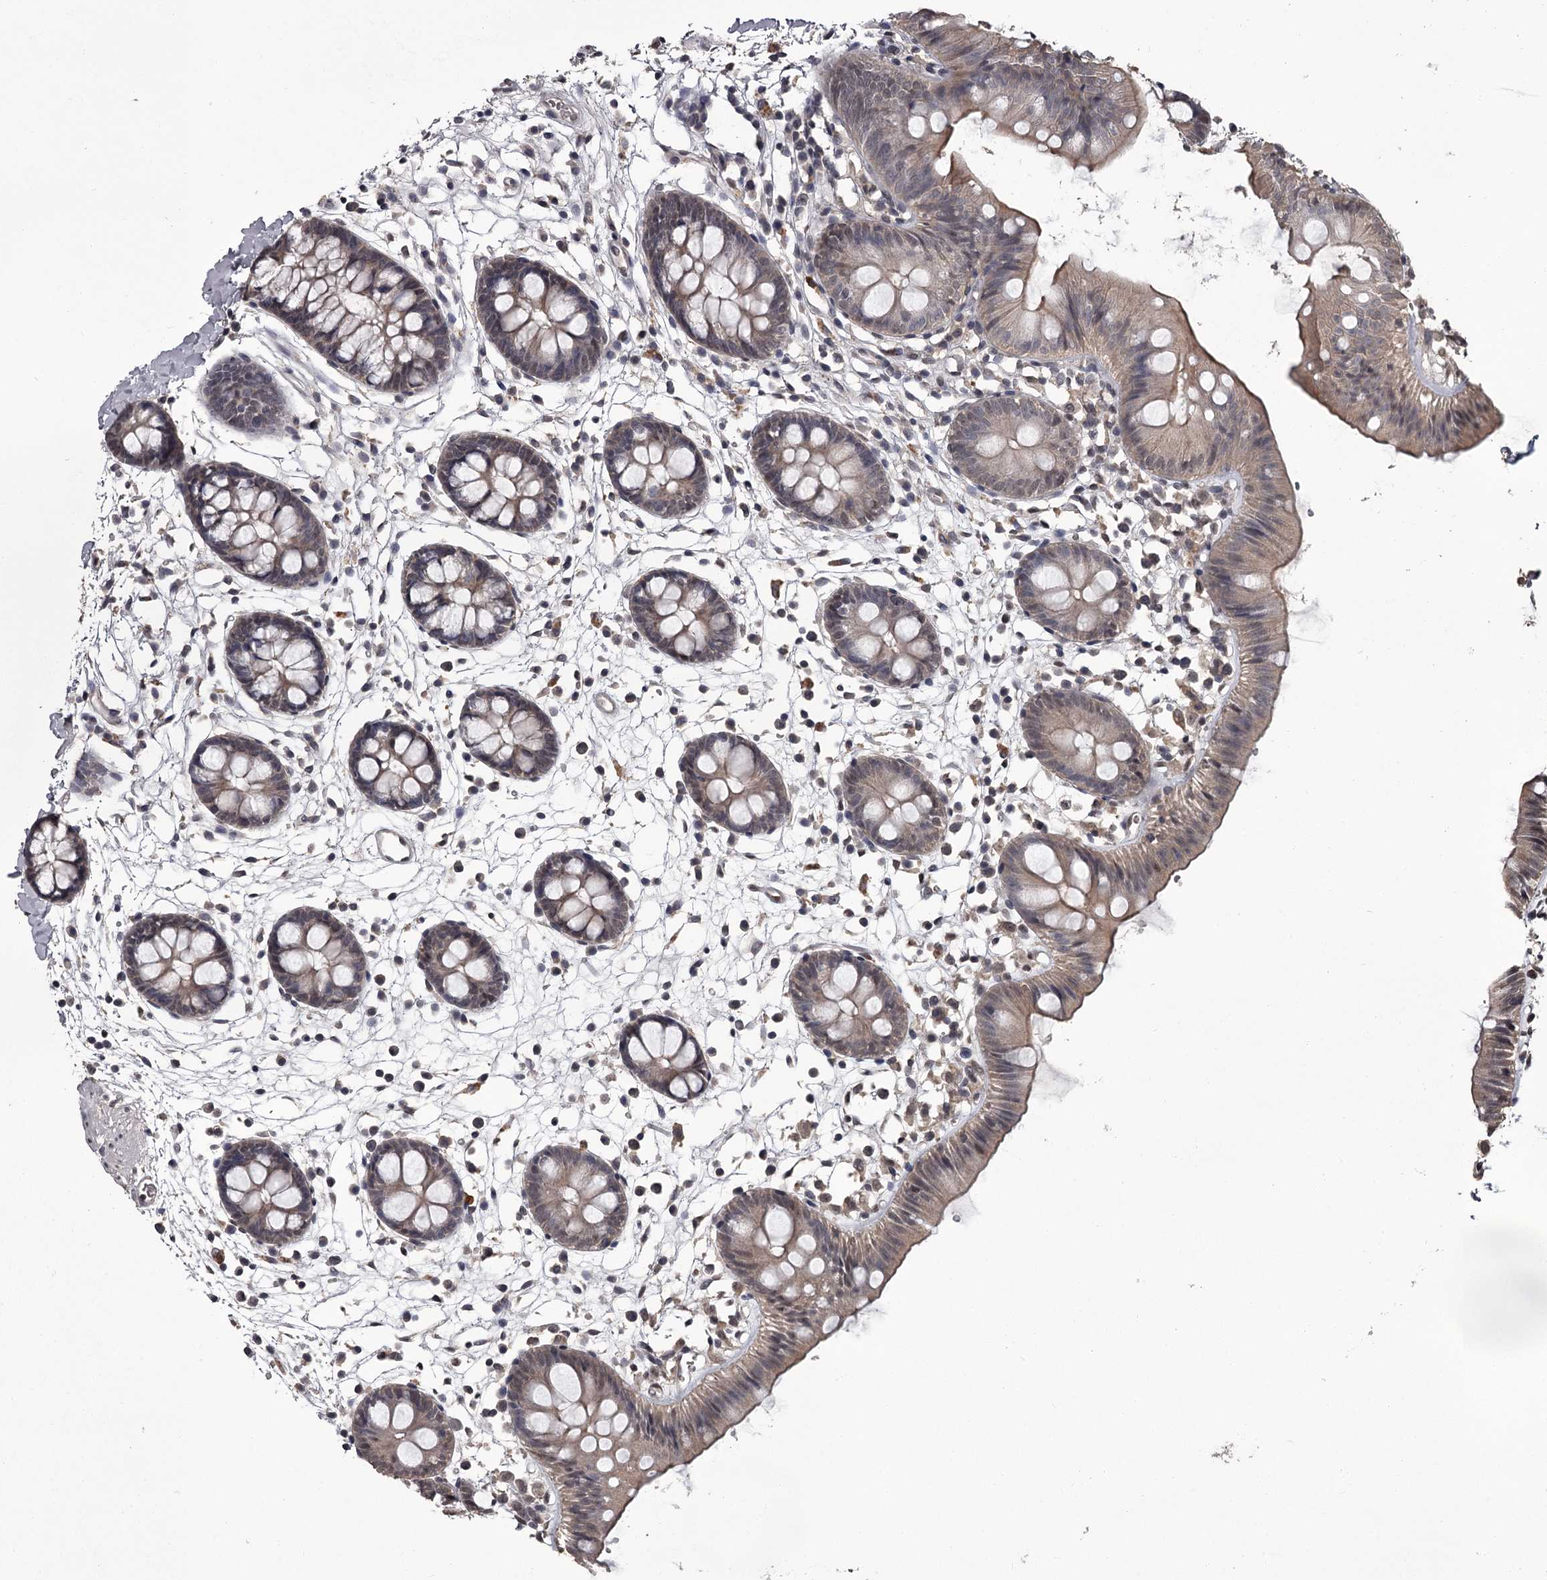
{"staining": {"intensity": "negative", "quantity": "none", "location": "none"}, "tissue": "colon", "cell_type": "Endothelial cells", "image_type": "normal", "snomed": [{"axis": "morphology", "description": "Normal tissue, NOS"}, {"axis": "topography", "description": "Colon"}], "caption": "There is no significant staining in endothelial cells of colon. (DAB immunohistochemistry with hematoxylin counter stain).", "gene": "PRPF40B", "patient": {"sex": "male", "age": 56}}